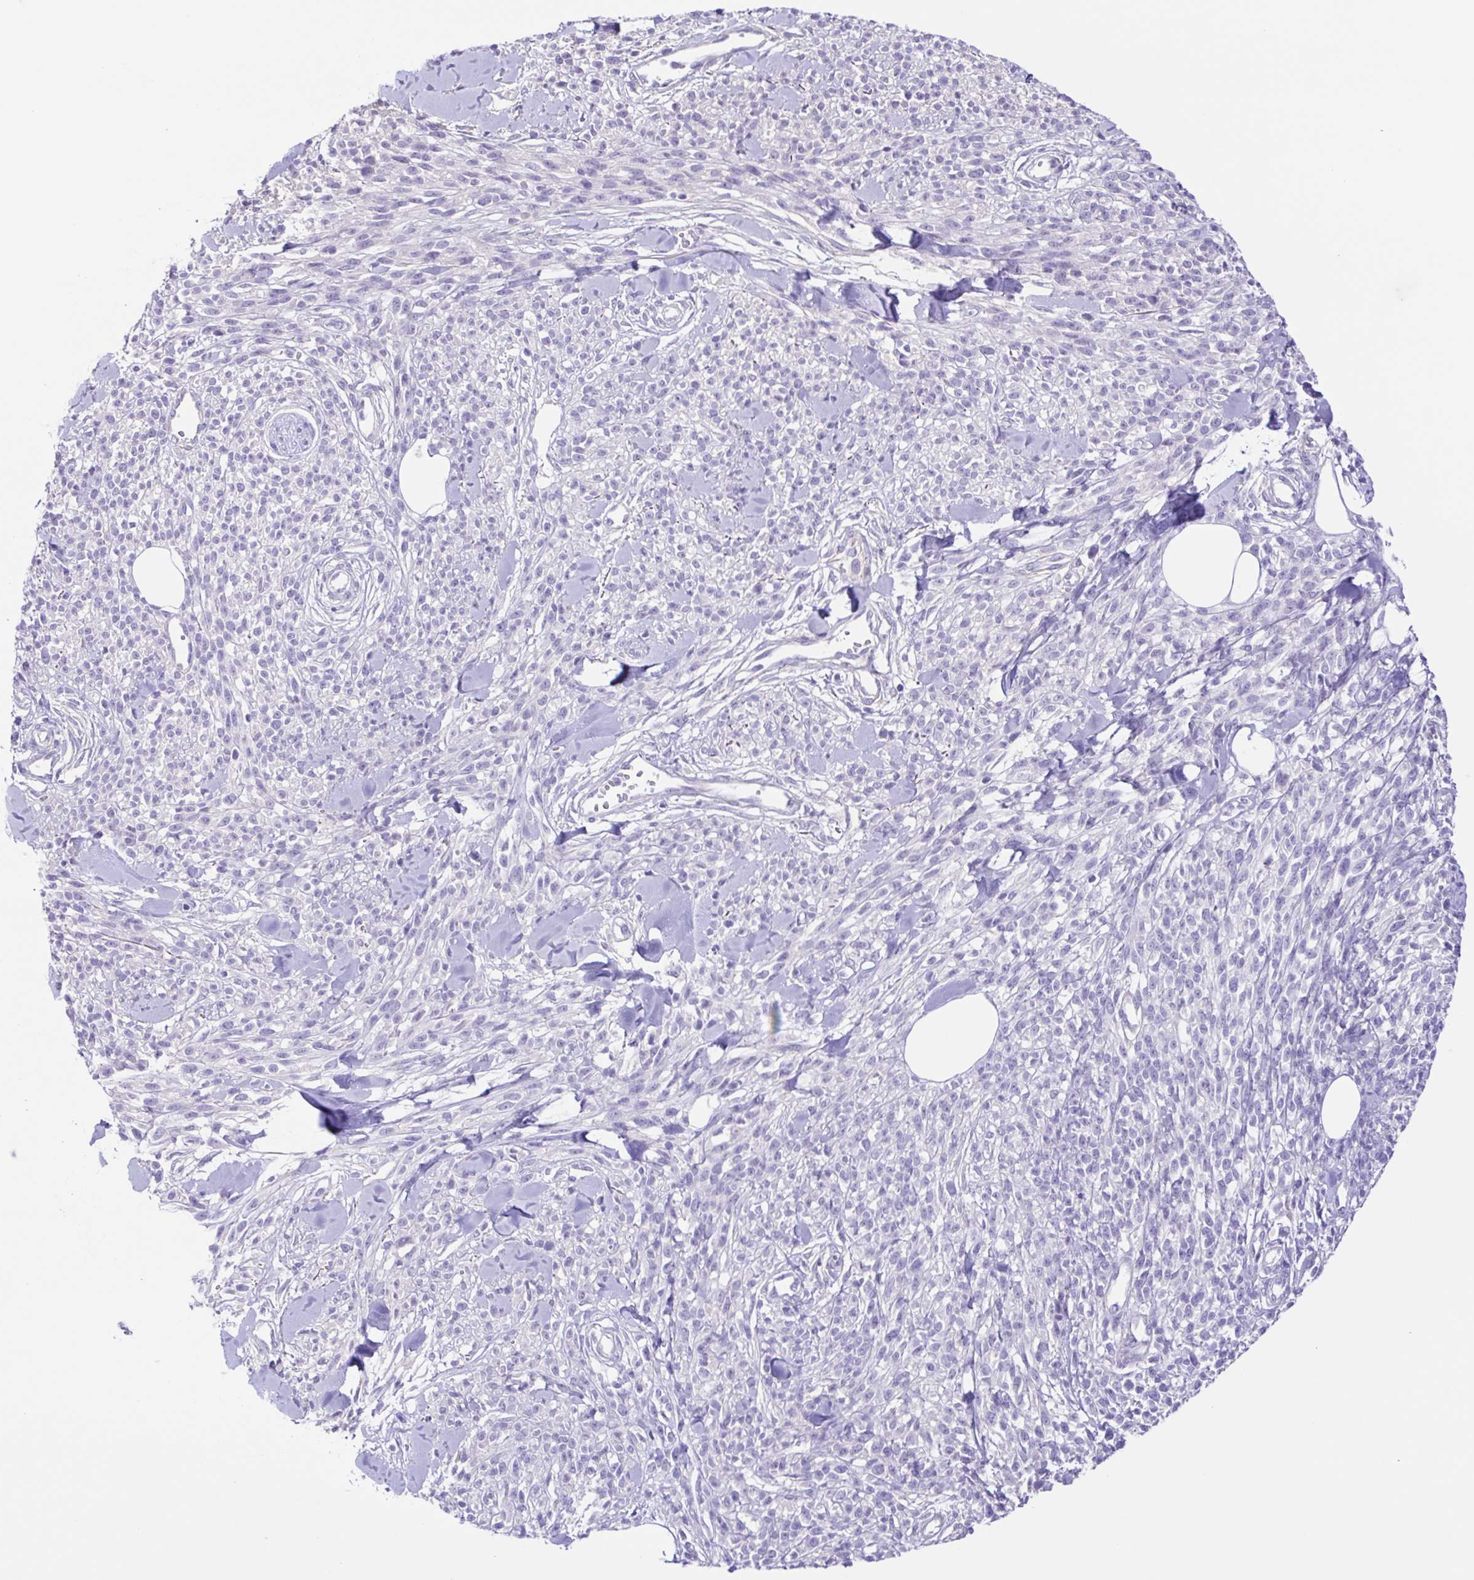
{"staining": {"intensity": "negative", "quantity": "none", "location": "none"}, "tissue": "melanoma", "cell_type": "Tumor cells", "image_type": "cancer", "snomed": [{"axis": "morphology", "description": "Malignant melanoma, NOS"}, {"axis": "topography", "description": "Skin"}, {"axis": "topography", "description": "Skin of trunk"}], "caption": "This is an immunohistochemistry histopathology image of melanoma. There is no expression in tumor cells.", "gene": "ISM2", "patient": {"sex": "male", "age": 74}}